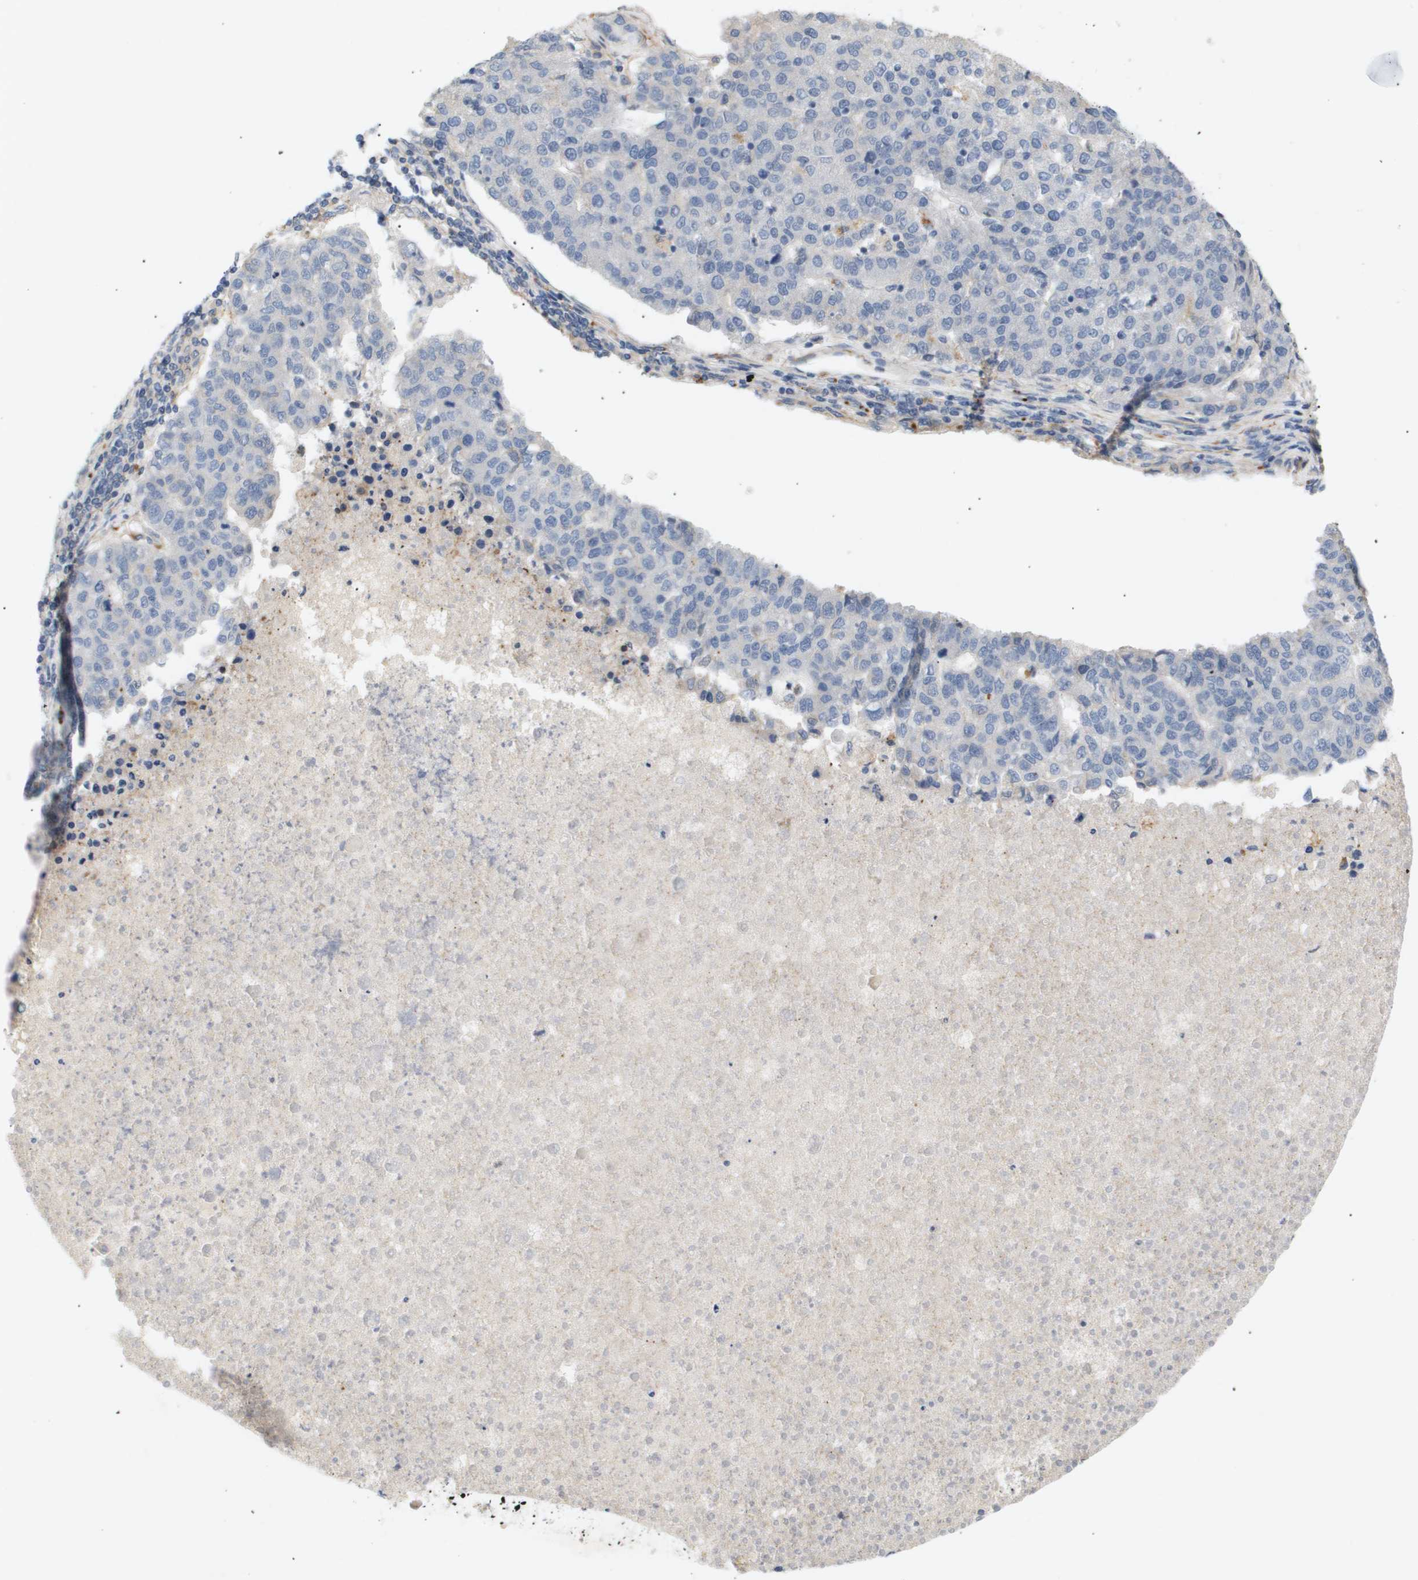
{"staining": {"intensity": "negative", "quantity": "none", "location": "none"}, "tissue": "pancreatic cancer", "cell_type": "Tumor cells", "image_type": "cancer", "snomed": [{"axis": "morphology", "description": "Adenocarcinoma, NOS"}, {"axis": "topography", "description": "Pancreas"}], "caption": "Pancreatic cancer stained for a protein using immunohistochemistry (IHC) demonstrates no staining tumor cells.", "gene": "CORO2B", "patient": {"sex": "female", "age": 61}}